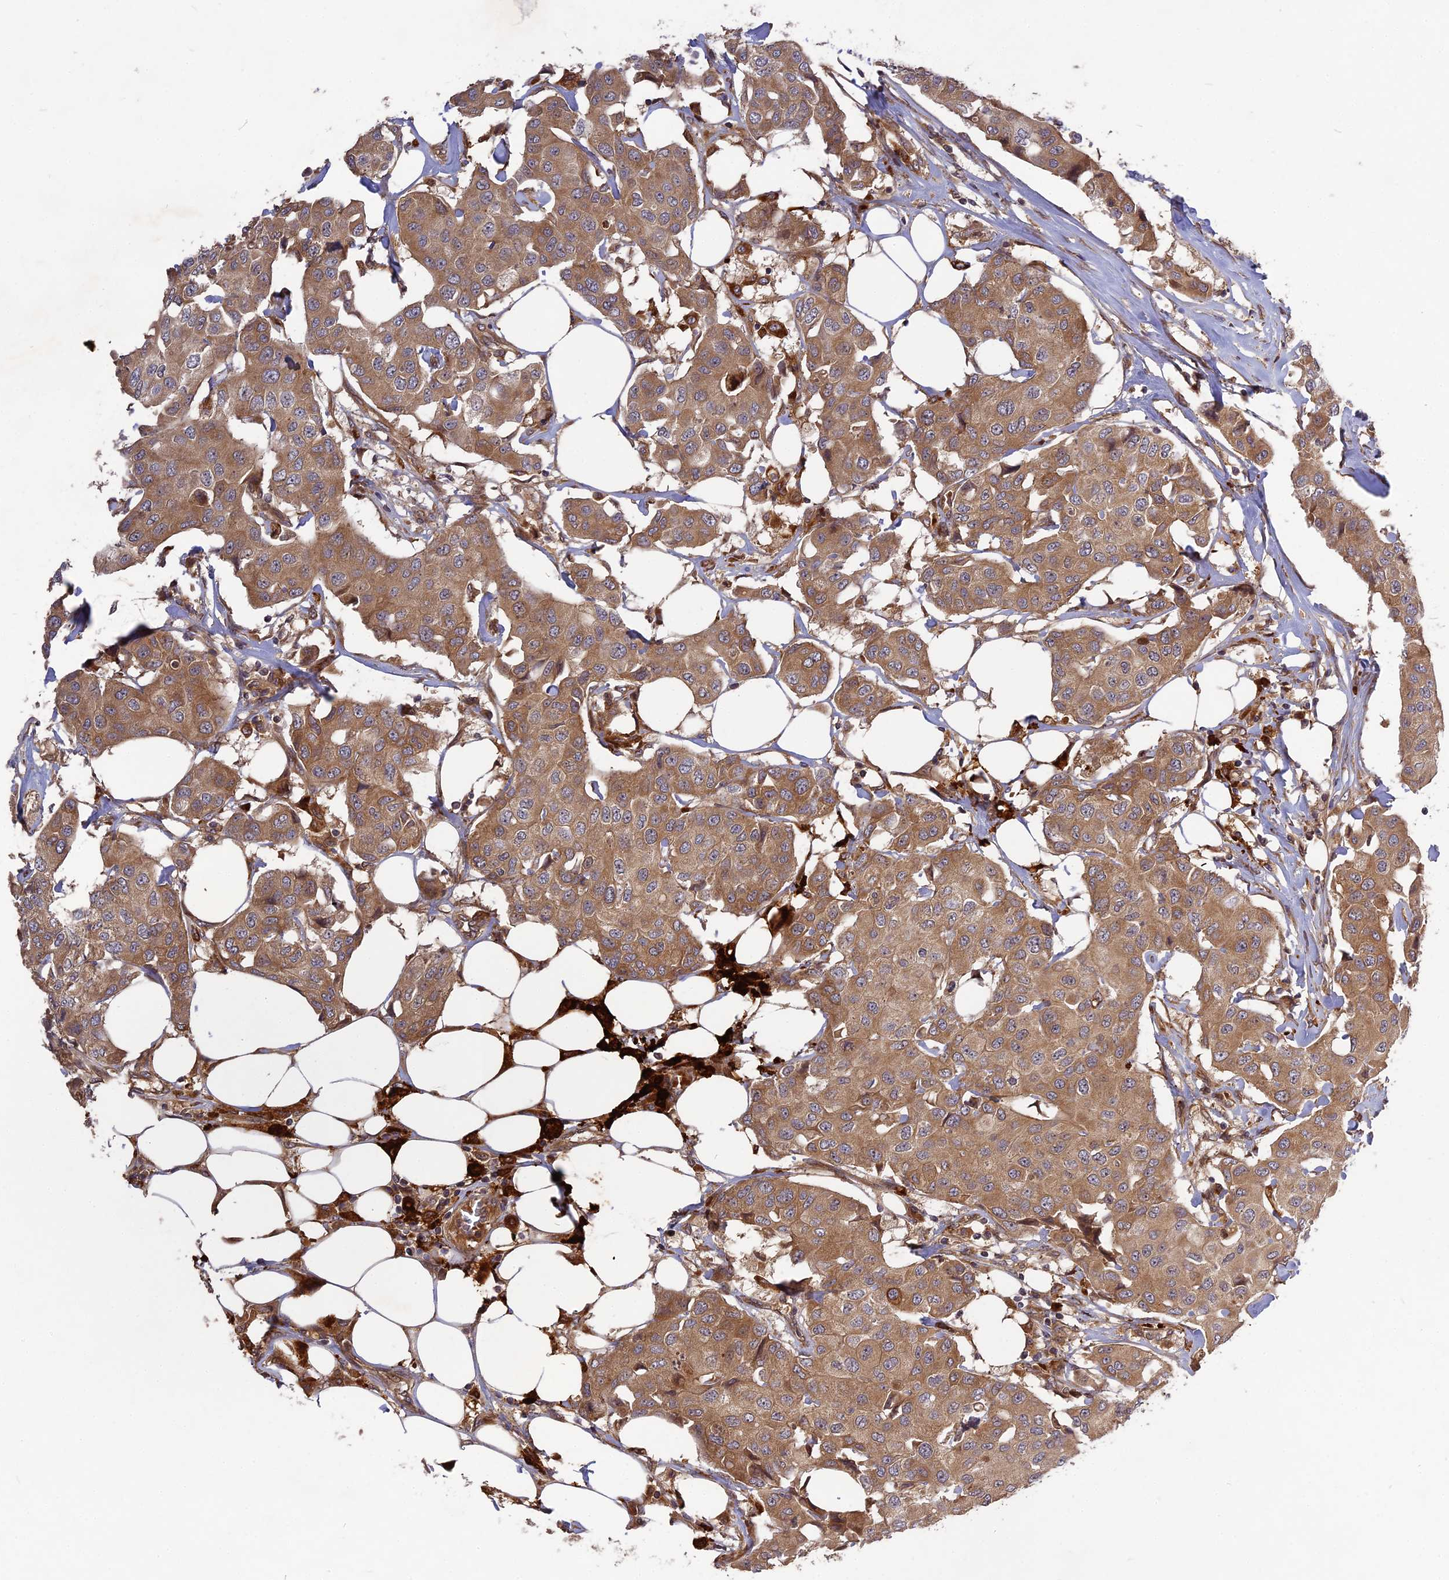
{"staining": {"intensity": "moderate", "quantity": ">75%", "location": "cytoplasmic/membranous"}, "tissue": "breast cancer", "cell_type": "Tumor cells", "image_type": "cancer", "snomed": [{"axis": "morphology", "description": "Duct carcinoma"}, {"axis": "topography", "description": "Breast"}], "caption": "Breast cancer (infiltrating ductal carcinoma) stained with DAB (3,3'-diaminobenzidine) immunohistochemistry (IHC) exhibits medium levels of moderate cytoplasmic/membranous staining in approximately >75% of tumor cells.", "gene": "TMUB2", "patient": {"sex": "female", "age": 80}}